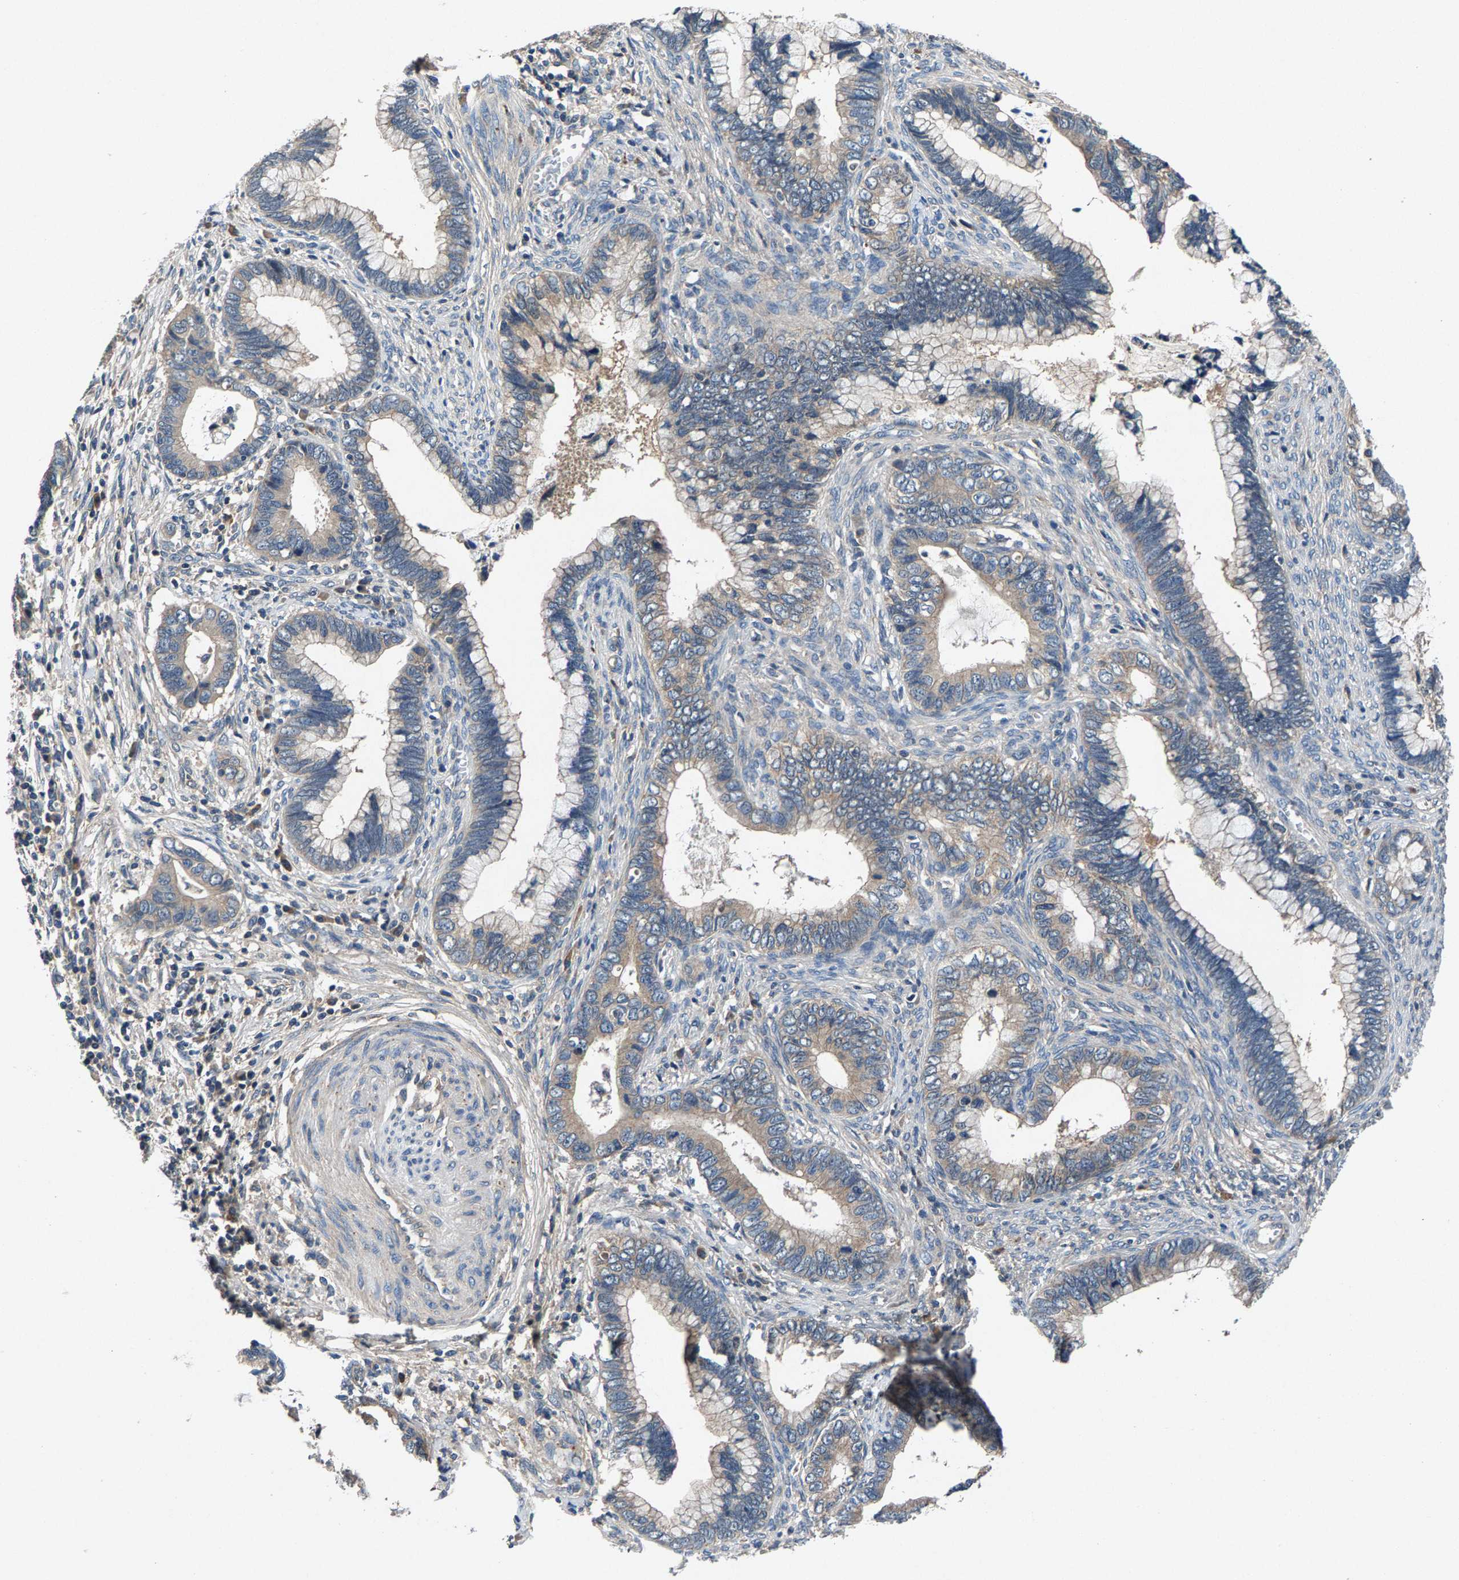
{"staining": {"intensity": "weak", "quantity": "25%-75%", "location": "cytoplasmic/membranous"}, "tissue": "cervical cancer", "cell_type": "Tumor cells", "image_type": "cancer", "snomed": [{"axis": "morphology", "description": "Adenocarcinoma, NOS"}, {"axis": "topography", "description": "Cervix"}], "caption": "A brown stain labels weak cytoplasmic/membranous expression of a protein in cervical adenocarcinoma tumor cells.", "gene": "PRXL2C", "patient": {"sex": "female", "age": 44}}